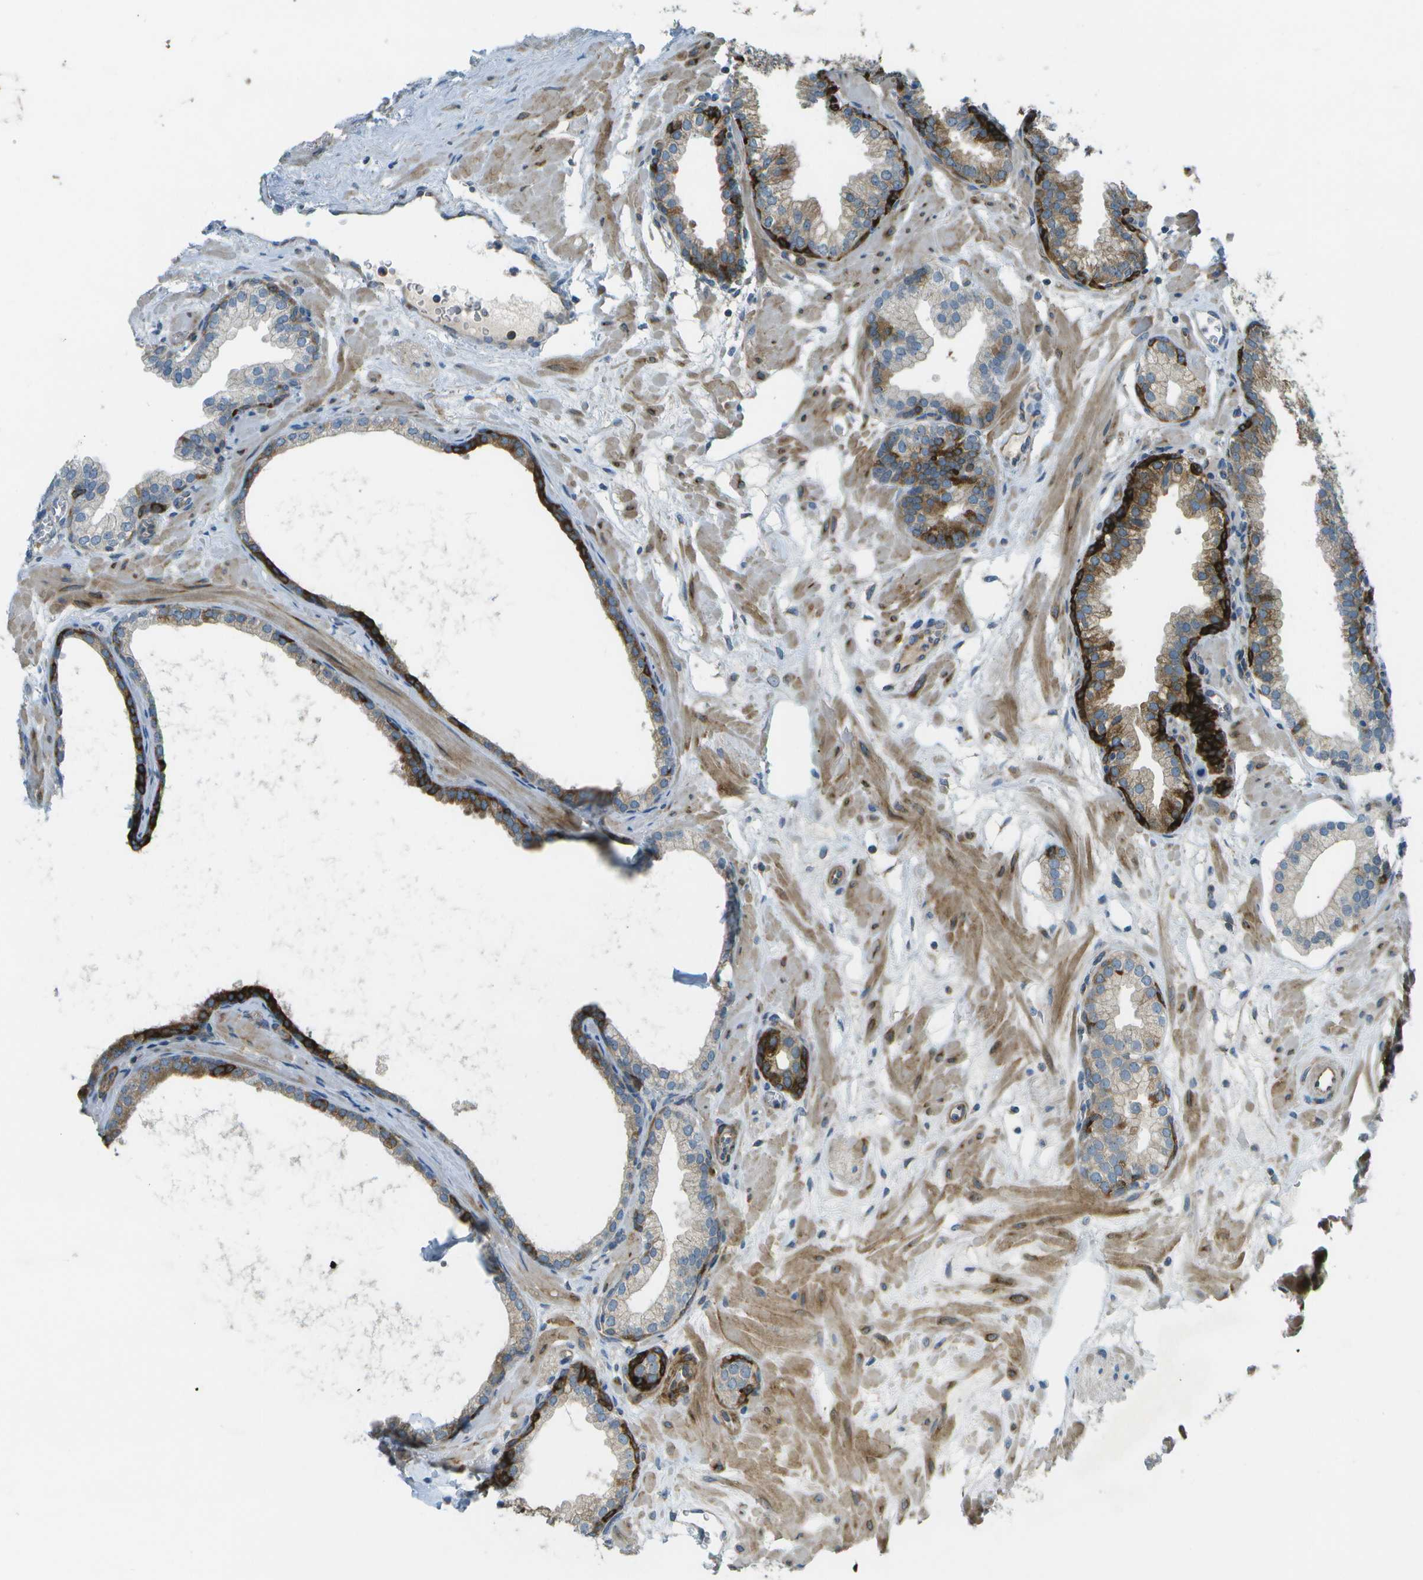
{"staining": {"intensity": "strong", "quantity": "25%-75%", "location": "cytoplasmic/membranous"}, "tissue": "prostate", "cell_type": "Glandular cells", "image_type": "normal", "snomed": [{"axis": "morphology", "description": "Normal tissue, NOS"}, {"axis": "morphology", "description": "Urothelial carcinoma, Low grade"}, {"axis": "topography", "description": "Urinary bladder"}, {"axis": "topography", "description": "Prostate"}], "caption": "Immunohistochemical staining of benign human prostate demonstrates strong cytoplasmic/membranous protein staining in about 25%-75% of glandular cells. The staining is performed using DAB brown chromogen to label protein expression. The nuclei are counter-stained blue using hematoxylin.", "gene": "WNK2", "patient": {"sex": "male", "age": 60}}